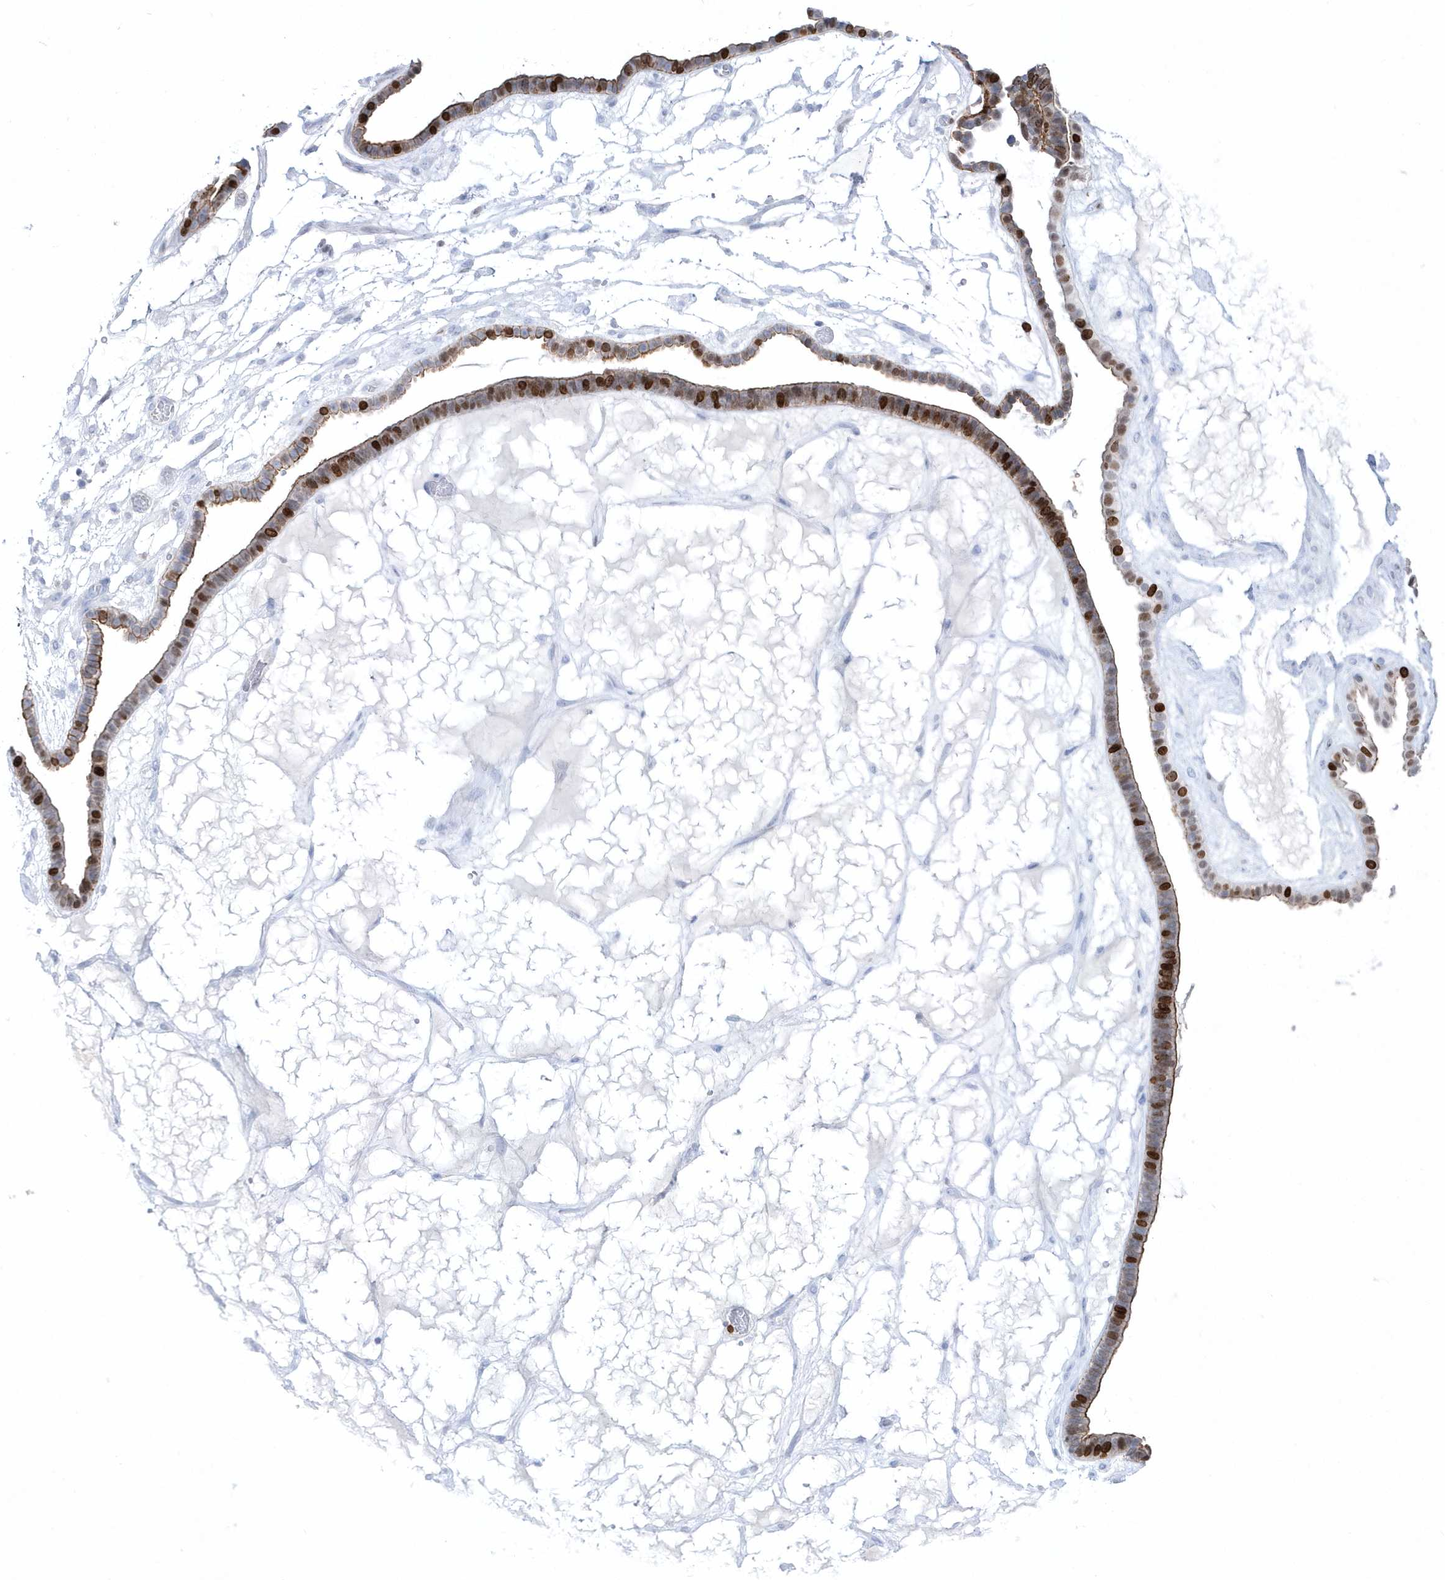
{"staining": {"intensity": "strong", "quantity": "25%-75%", "location": "cytoplasmic/membranous,nuclear"}, "tissue": "ovarian cancer", "cell_type": "Tumor cells", "image_type": "cancer", "snomed": [{"axis": "morphology", "description": "Cystadenocarcinoma, serous, NOS"}, {"axis": "topography", "description": "Ovary"}], "caption": "Immunohistochemical staining of human ovarian serous cystadenocarcinoma displays strong cytoplasmic/membranous and nuclear protein expression in about 25%-75% of tumor cells.", "gene": "TMCO6", "patient": {"sex": "female", "age": 56}}